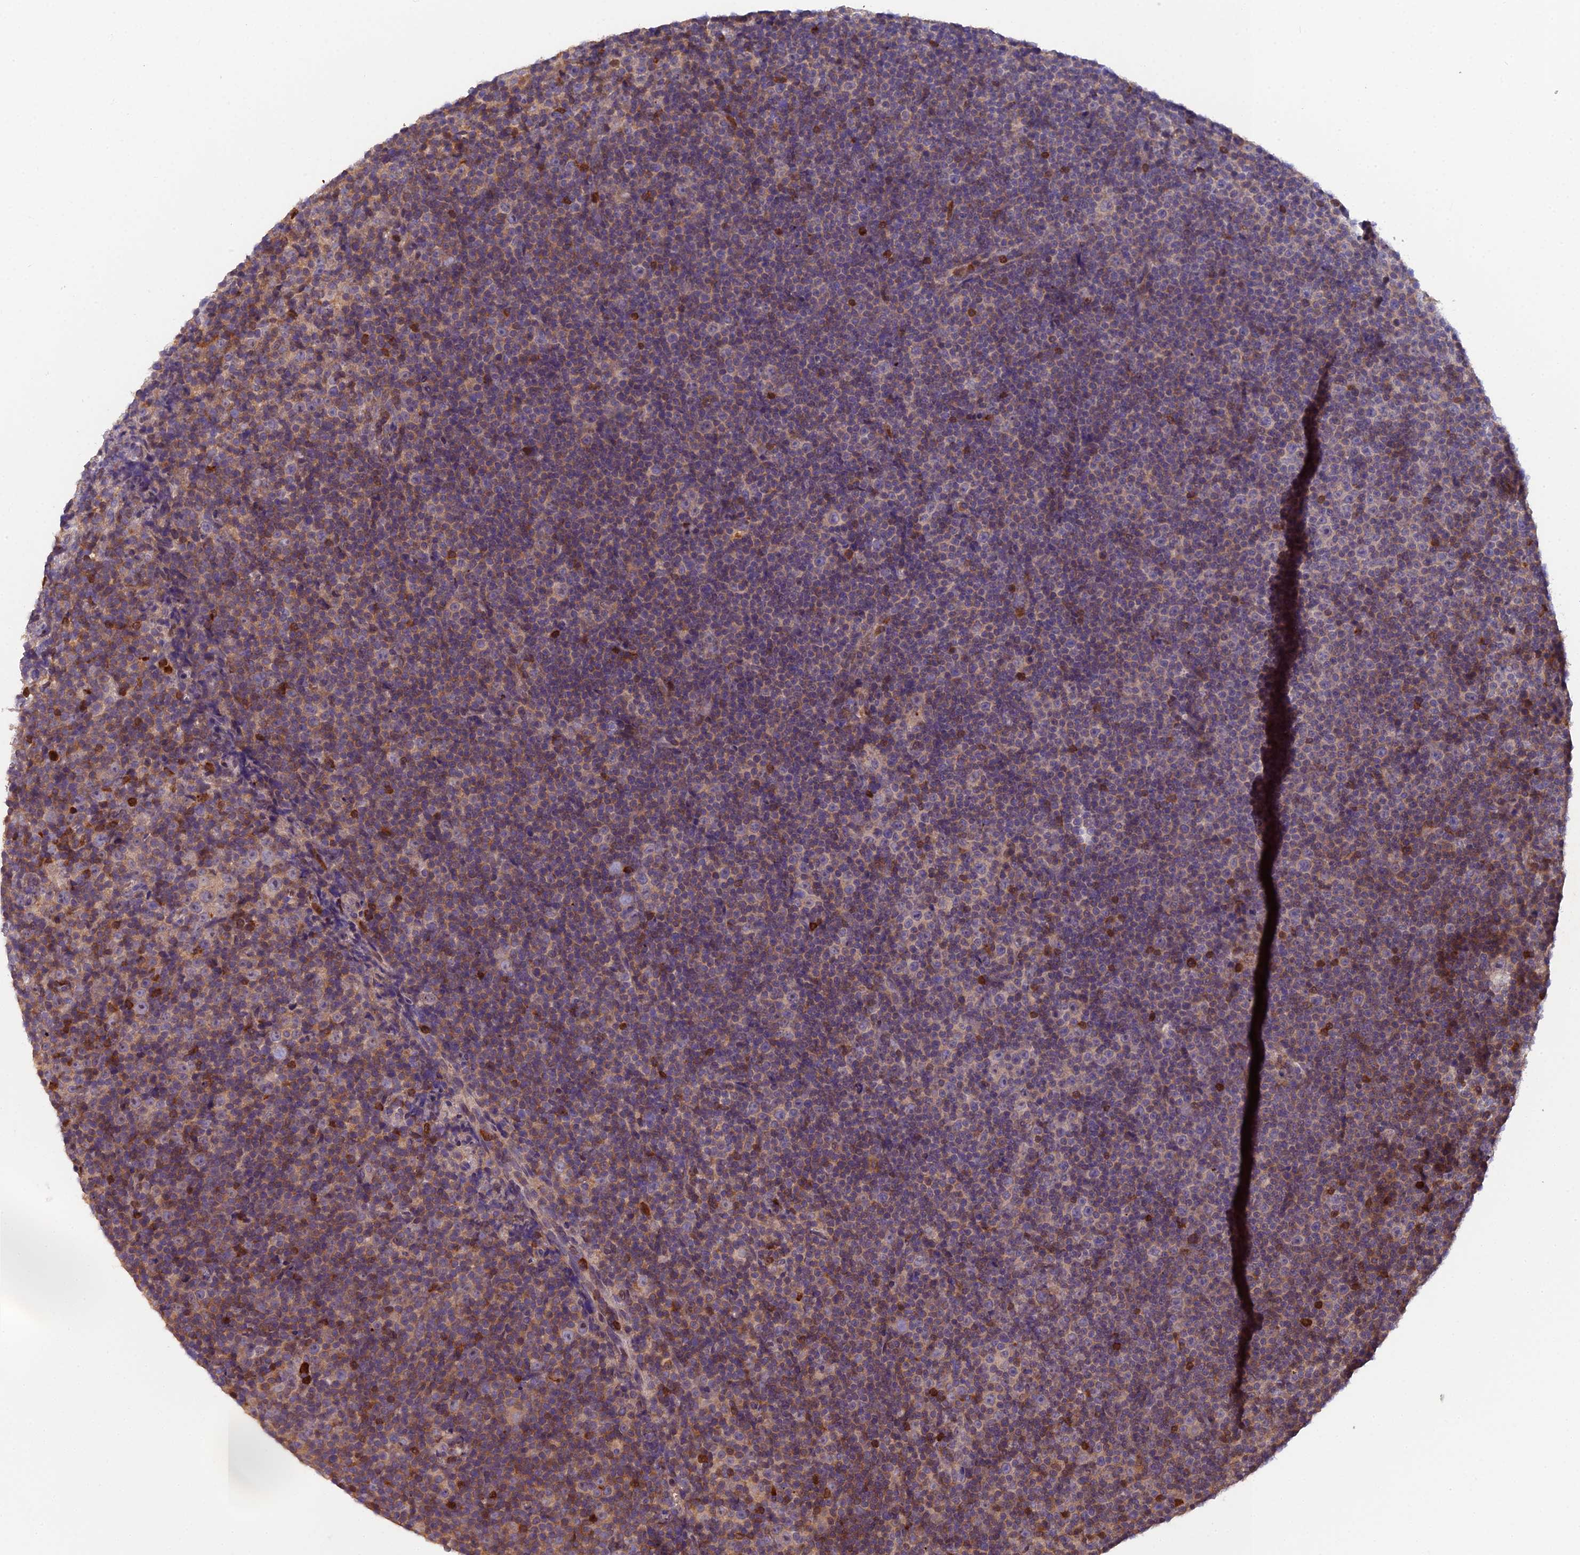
{"staining": {"intensity": "weak", "quantity": "25%-75%", "location": "cytoplasmic/membranous"}, "tissue": "lymphoma", "cell_type": "Tumor cells", "image_type": "cancer", "snomed": [{"axis": "morphology", "description": "Malignant lymphoma, non-Hodgkin's type, Low grade"}, {"axis": "topography", "description": "Lymph node"}], "caption": "About 25%-75% of tumor cells in lymphoma exhibit weak cytoplasmic/membranous protein positivity as visualized by brown immunohistochemical staining.", "gene": "GALK2", "patient": {"sex": "female", "age": 67}}